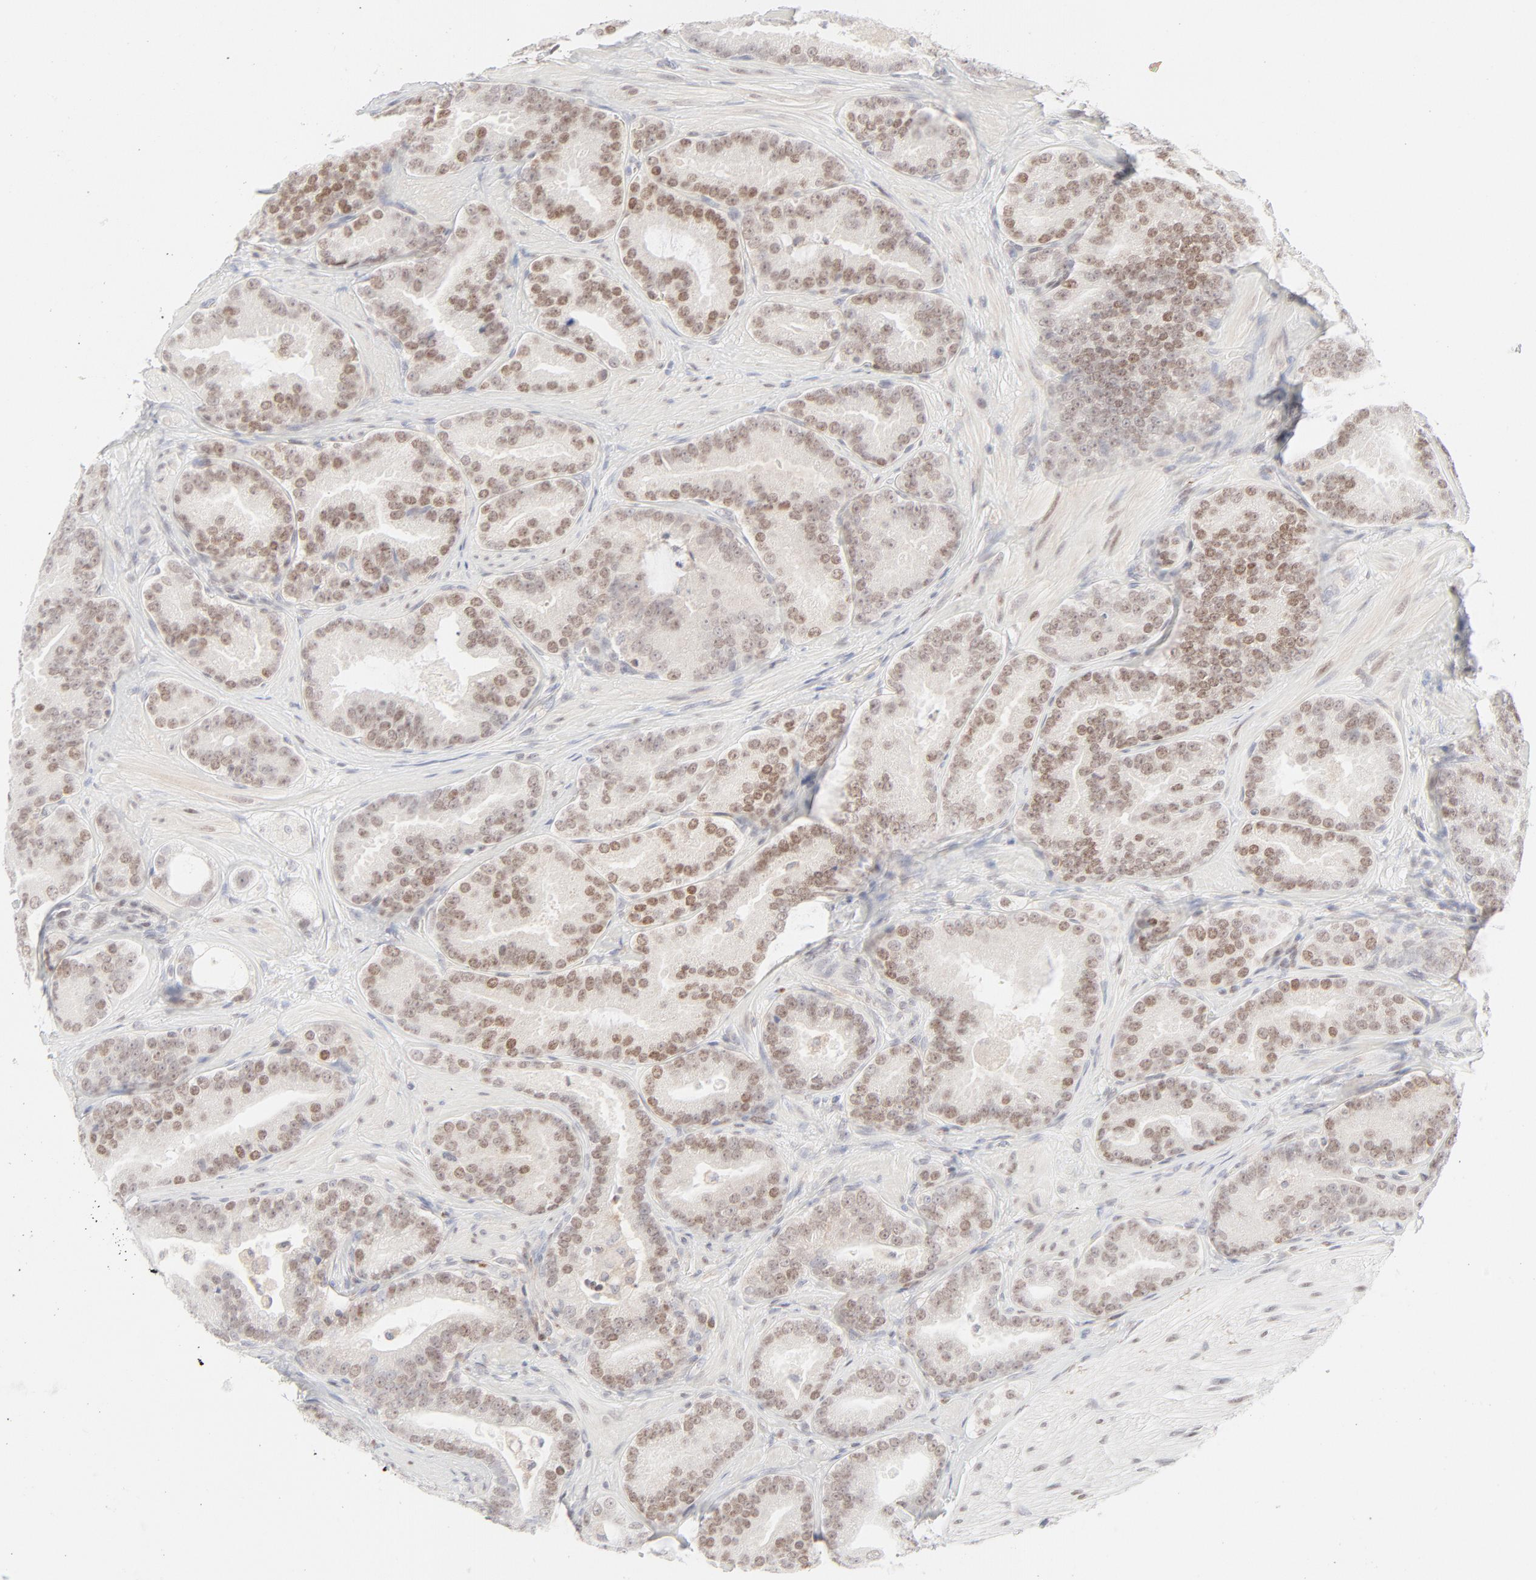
{"staining": {"intensity": "moderate", "quantity": ">75%", "location": "nuclear"}, "tissue": "prostate cancer", "cell_type": "Tumor cells", "image_type": "cancer", "snomed": [{"axis": "morphology", "description": "Adenocarcinoma, Low grade"}, {"axis": "topography", "description": "Prostate"}], "caption": "Tumor cells reveal medium levels of moderate nuclear expression in approximately >75% of cells in prostate cancer (adenocarcinoma (low-grade)).", "gene": "PRKCB", "patient": {"sex": "male", "age": 59}}